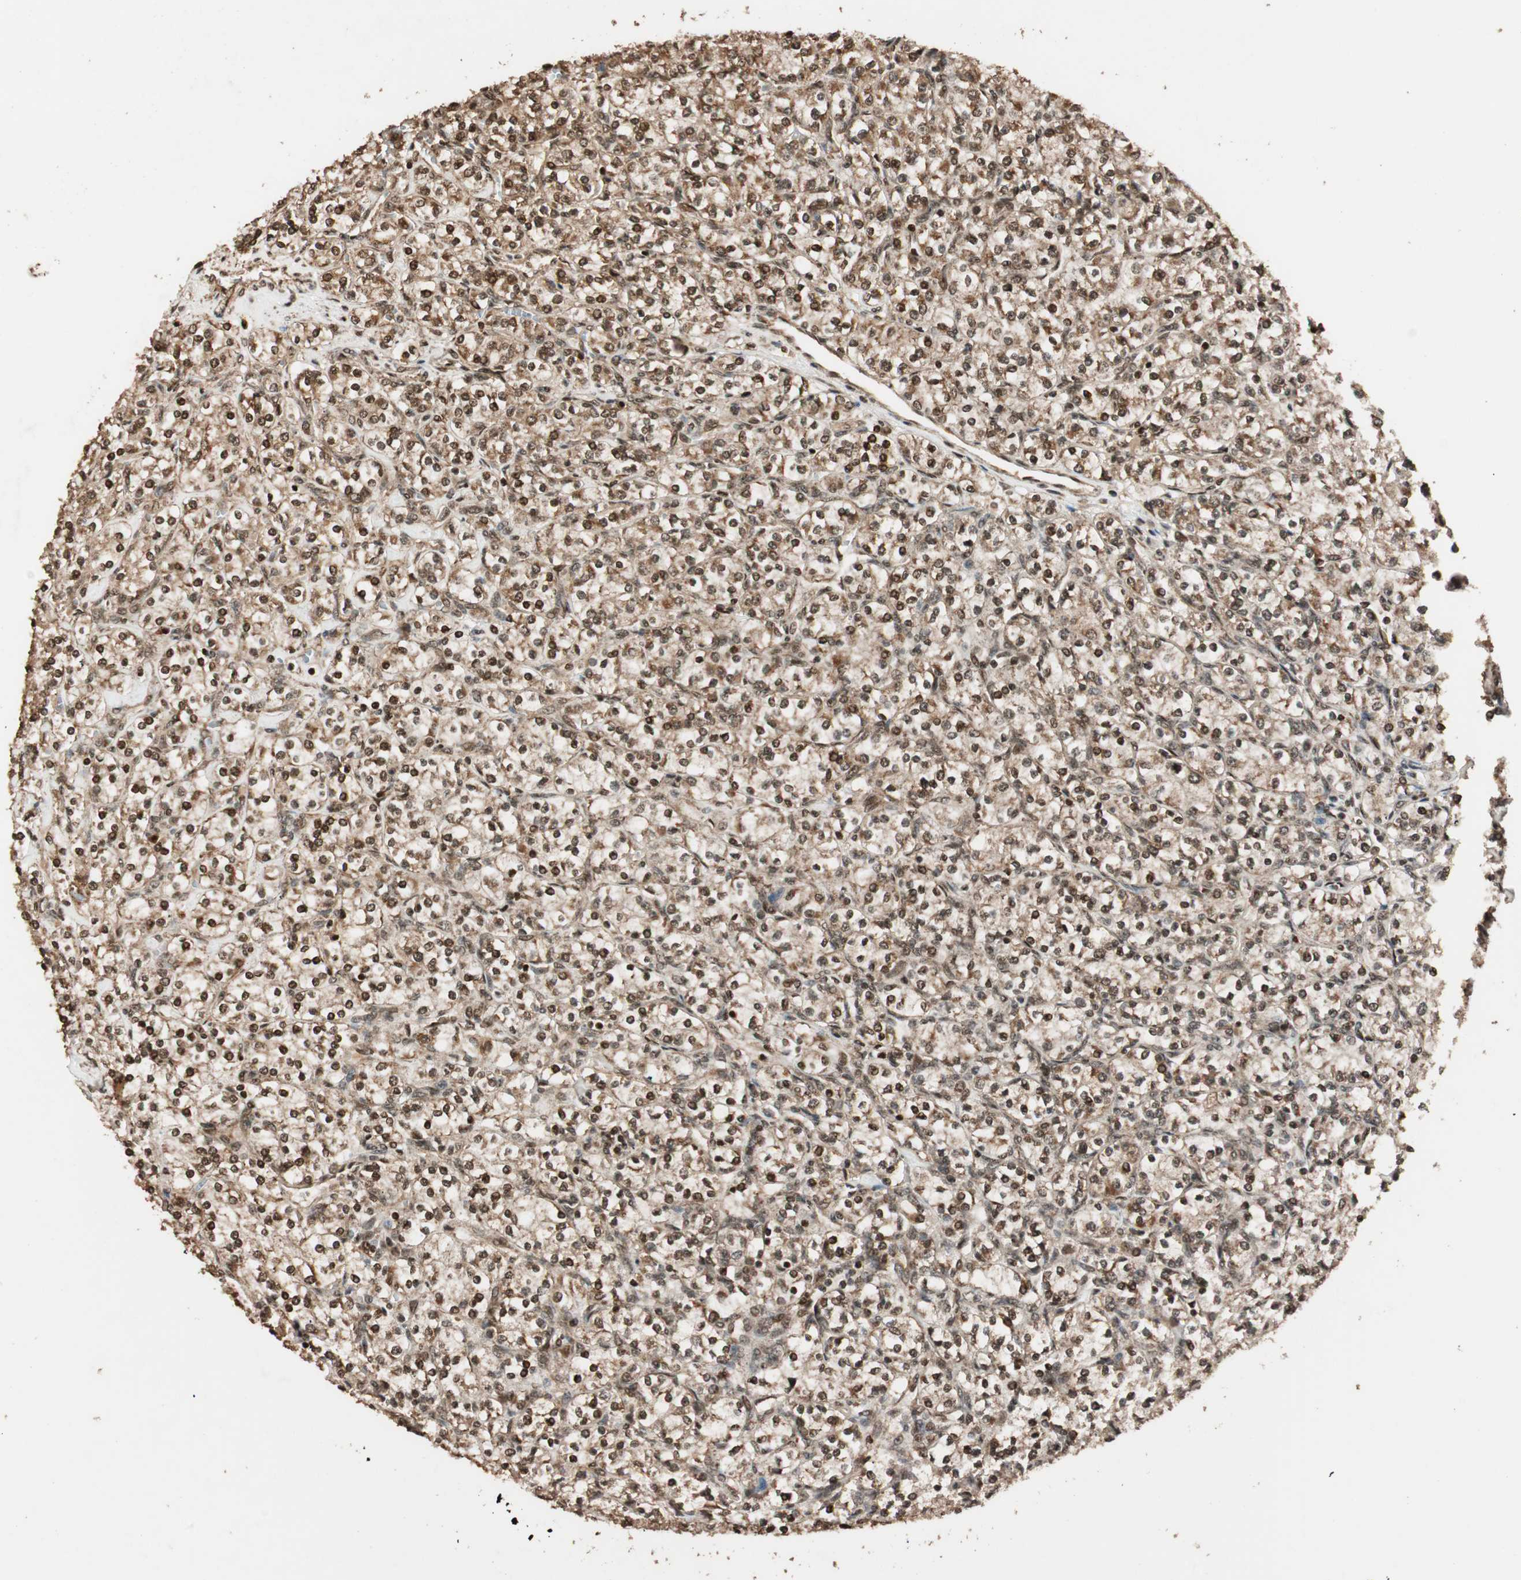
{"staining": {"intensity": "moderate", "quantity": ">75%", "location": "nuclear"}, "tissue": "renal cancer", "cell_type": "Tumor cells", "image_type": "cancer", "snomed": [{"axis": "morphology", "description": "Adenocarcinoma, NOS"}, {"axis": "topography", "description": "Kidney"}], "caption": "Moderate nuclear expression is identified in approximately >75% of tumor cells in renal adenocarcinoma. (DAB (3,3'-diaminobenzidine) IHC with brightfield microscopy, high magnification).", "gene": "ALKBH5", "patient": {"sex": "male", "age": 77}}